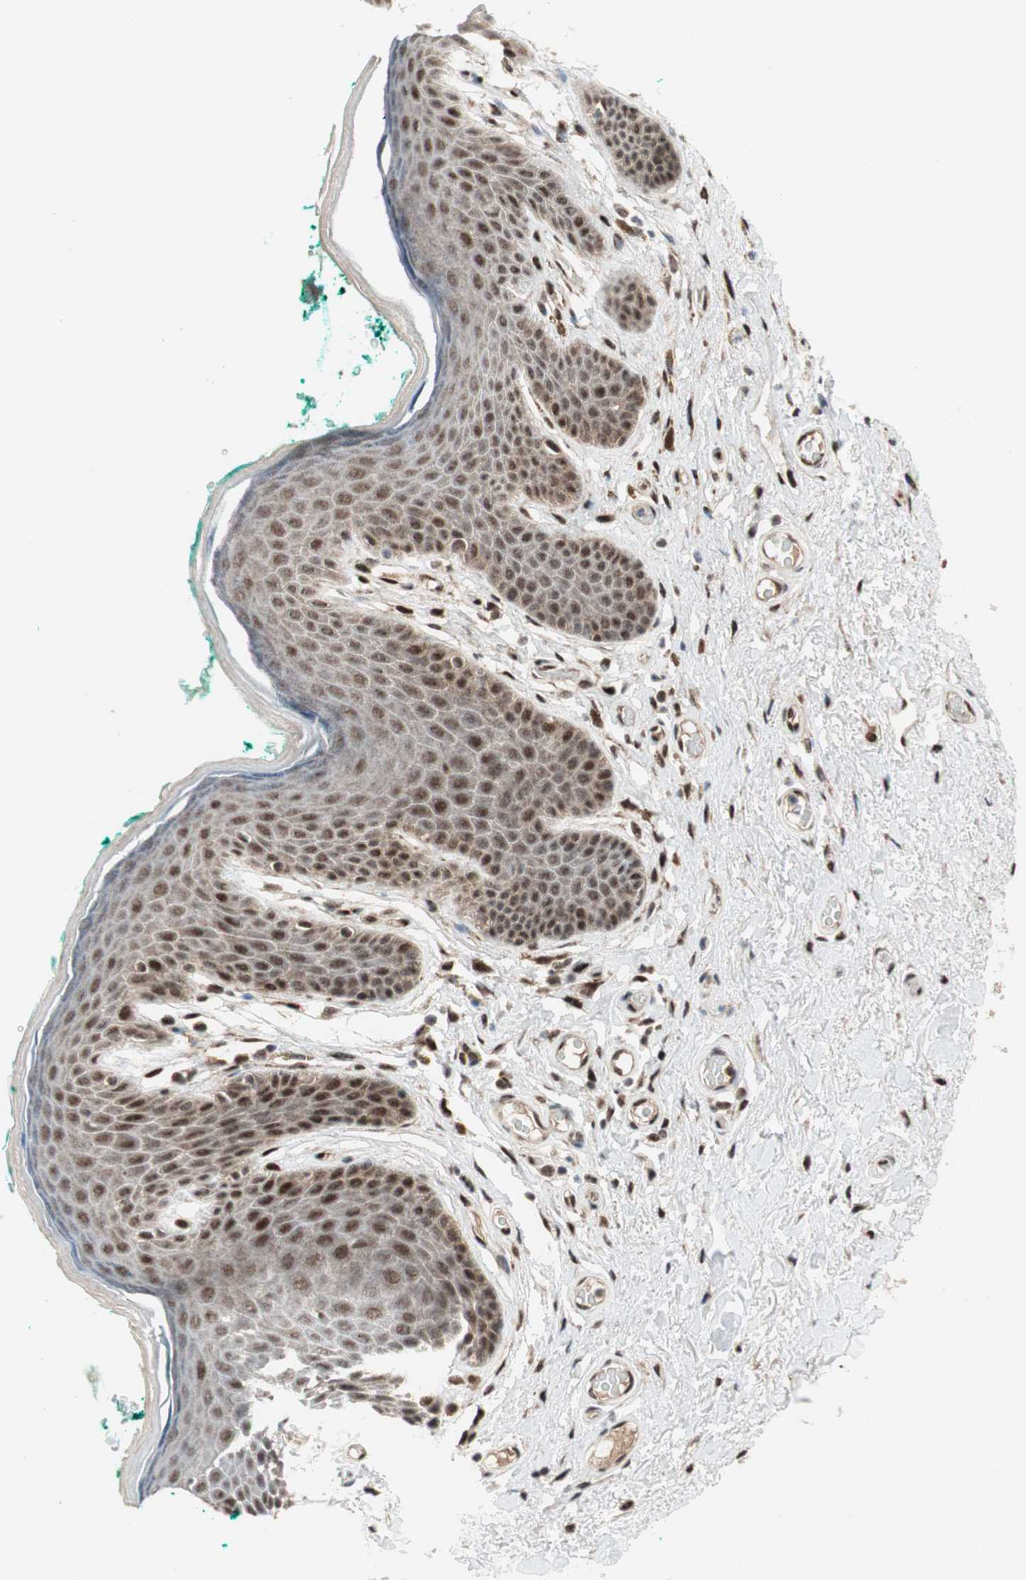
{"staining": {"intensity": "moderate", "quantity": ">75%", "location": "nuclear"}, "tissue": "skin", "cell_type": "Epidermal cells", "image_type": "normal", "snomed": [{"axis": "morphology", "description": "Normal tissue, NOS"}, {"axis": "topography", "description": "Anal"}], "caption": "IHC (DAB (3,3'-diaminobenzidine)) staining of benign human skin demonstrates moderate nuclear protein staining in about >75% of epidermal cells.", "gene": "TCF12", "patient": {"sex": "male", "age": 74}}